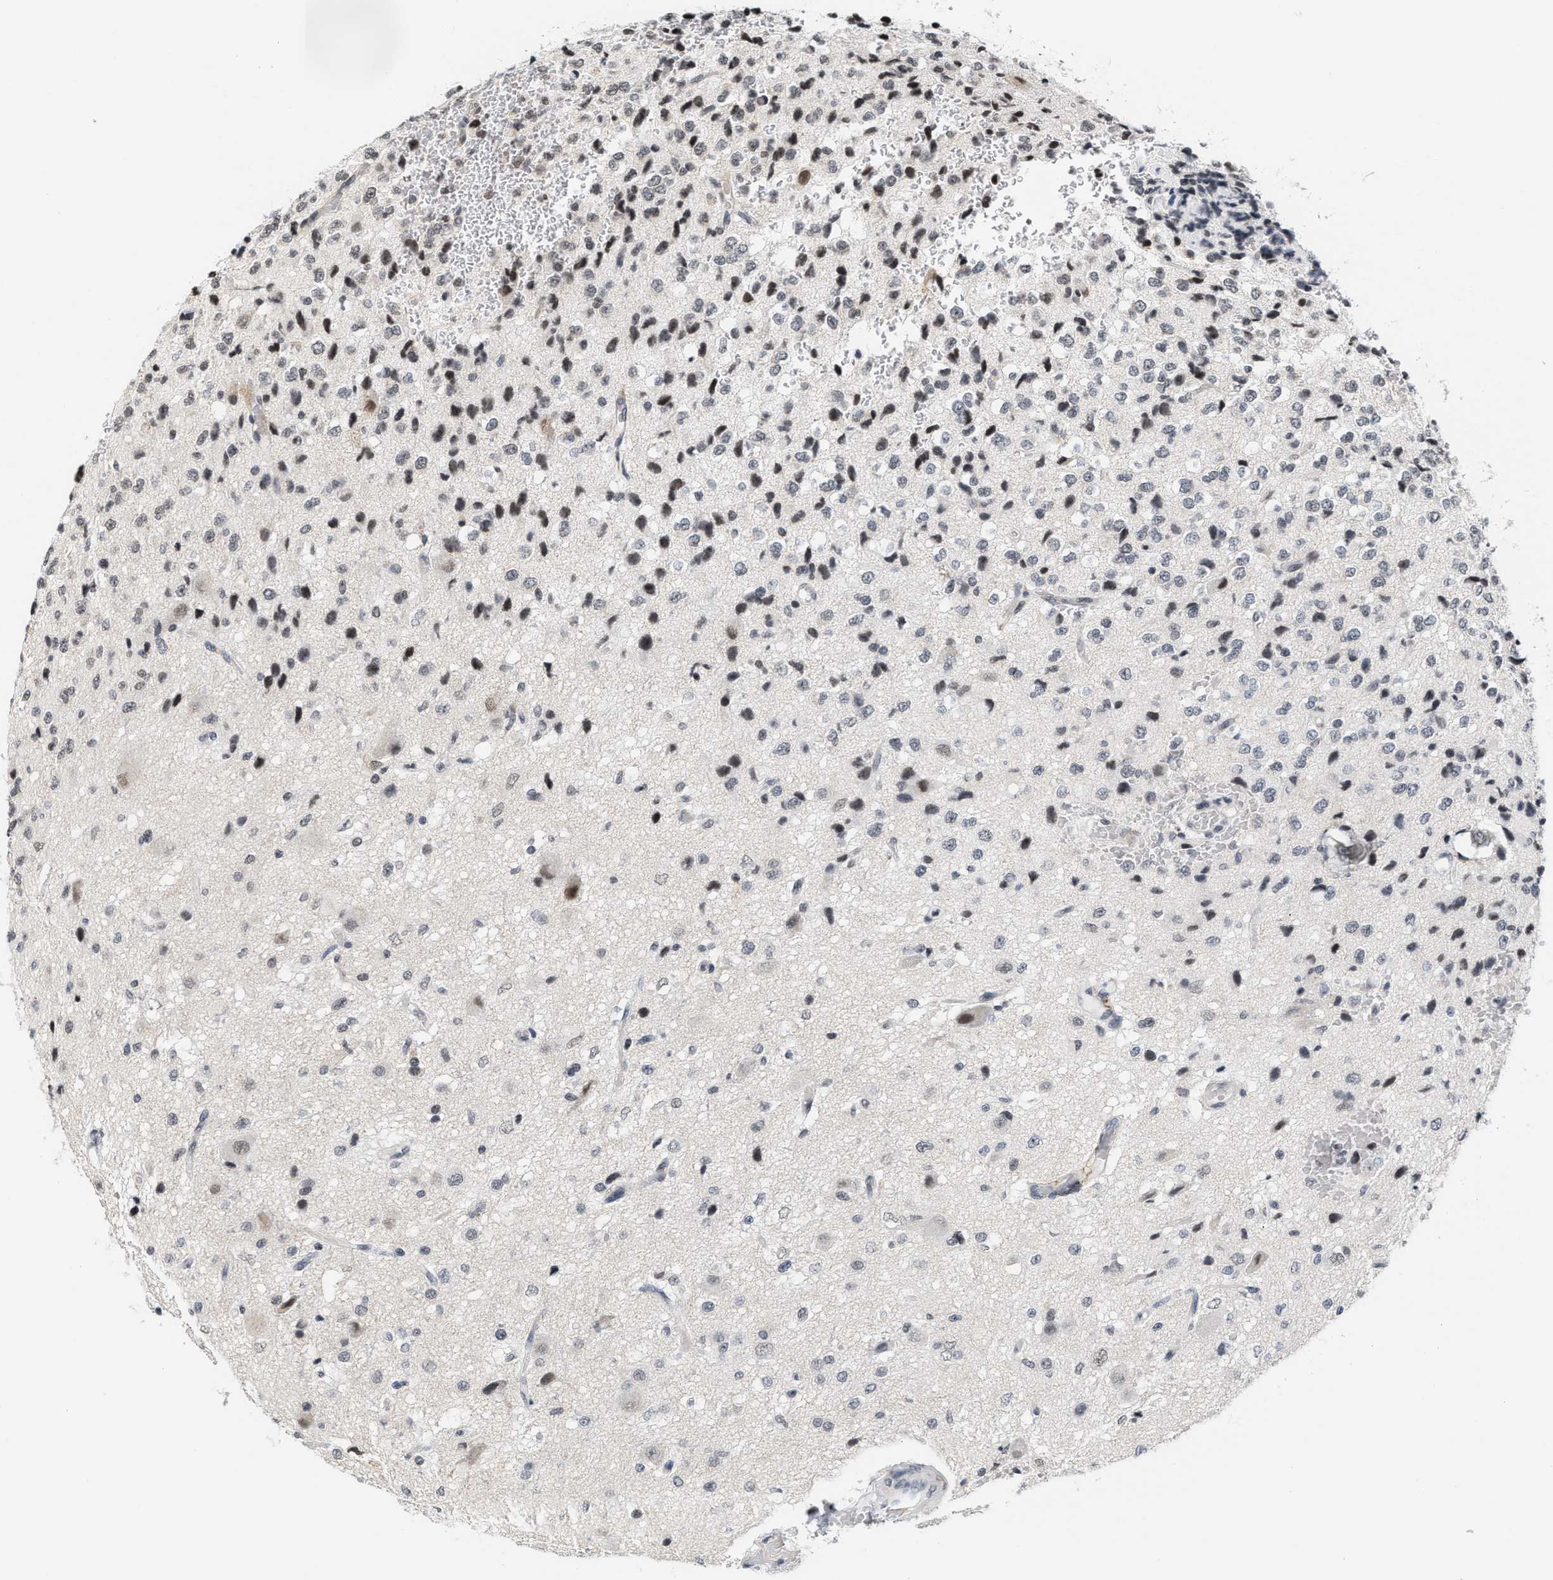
{"staining": {"intensity": "moderate", "quantity": "25%-75%", "location": "nuclear"}, "tissue": "glioma", "cell_type": "Tumor cells", "image_type": "cancer", "snomed": [{"axis": "morphology", "description": "Glioma, malignant, High grade"}, {"axis": "topography", "description": "pancreas cauda"}], "caption": "A brown stain highlights moderate nuclear positivity of a protein in malignant glioma (high-grade) tumor cells. Ihc stains the protein of interest in brown and the nuclei are stained blue.", "gene": "ANKRD6", "patient": {"sex": "male", "age": 60}}